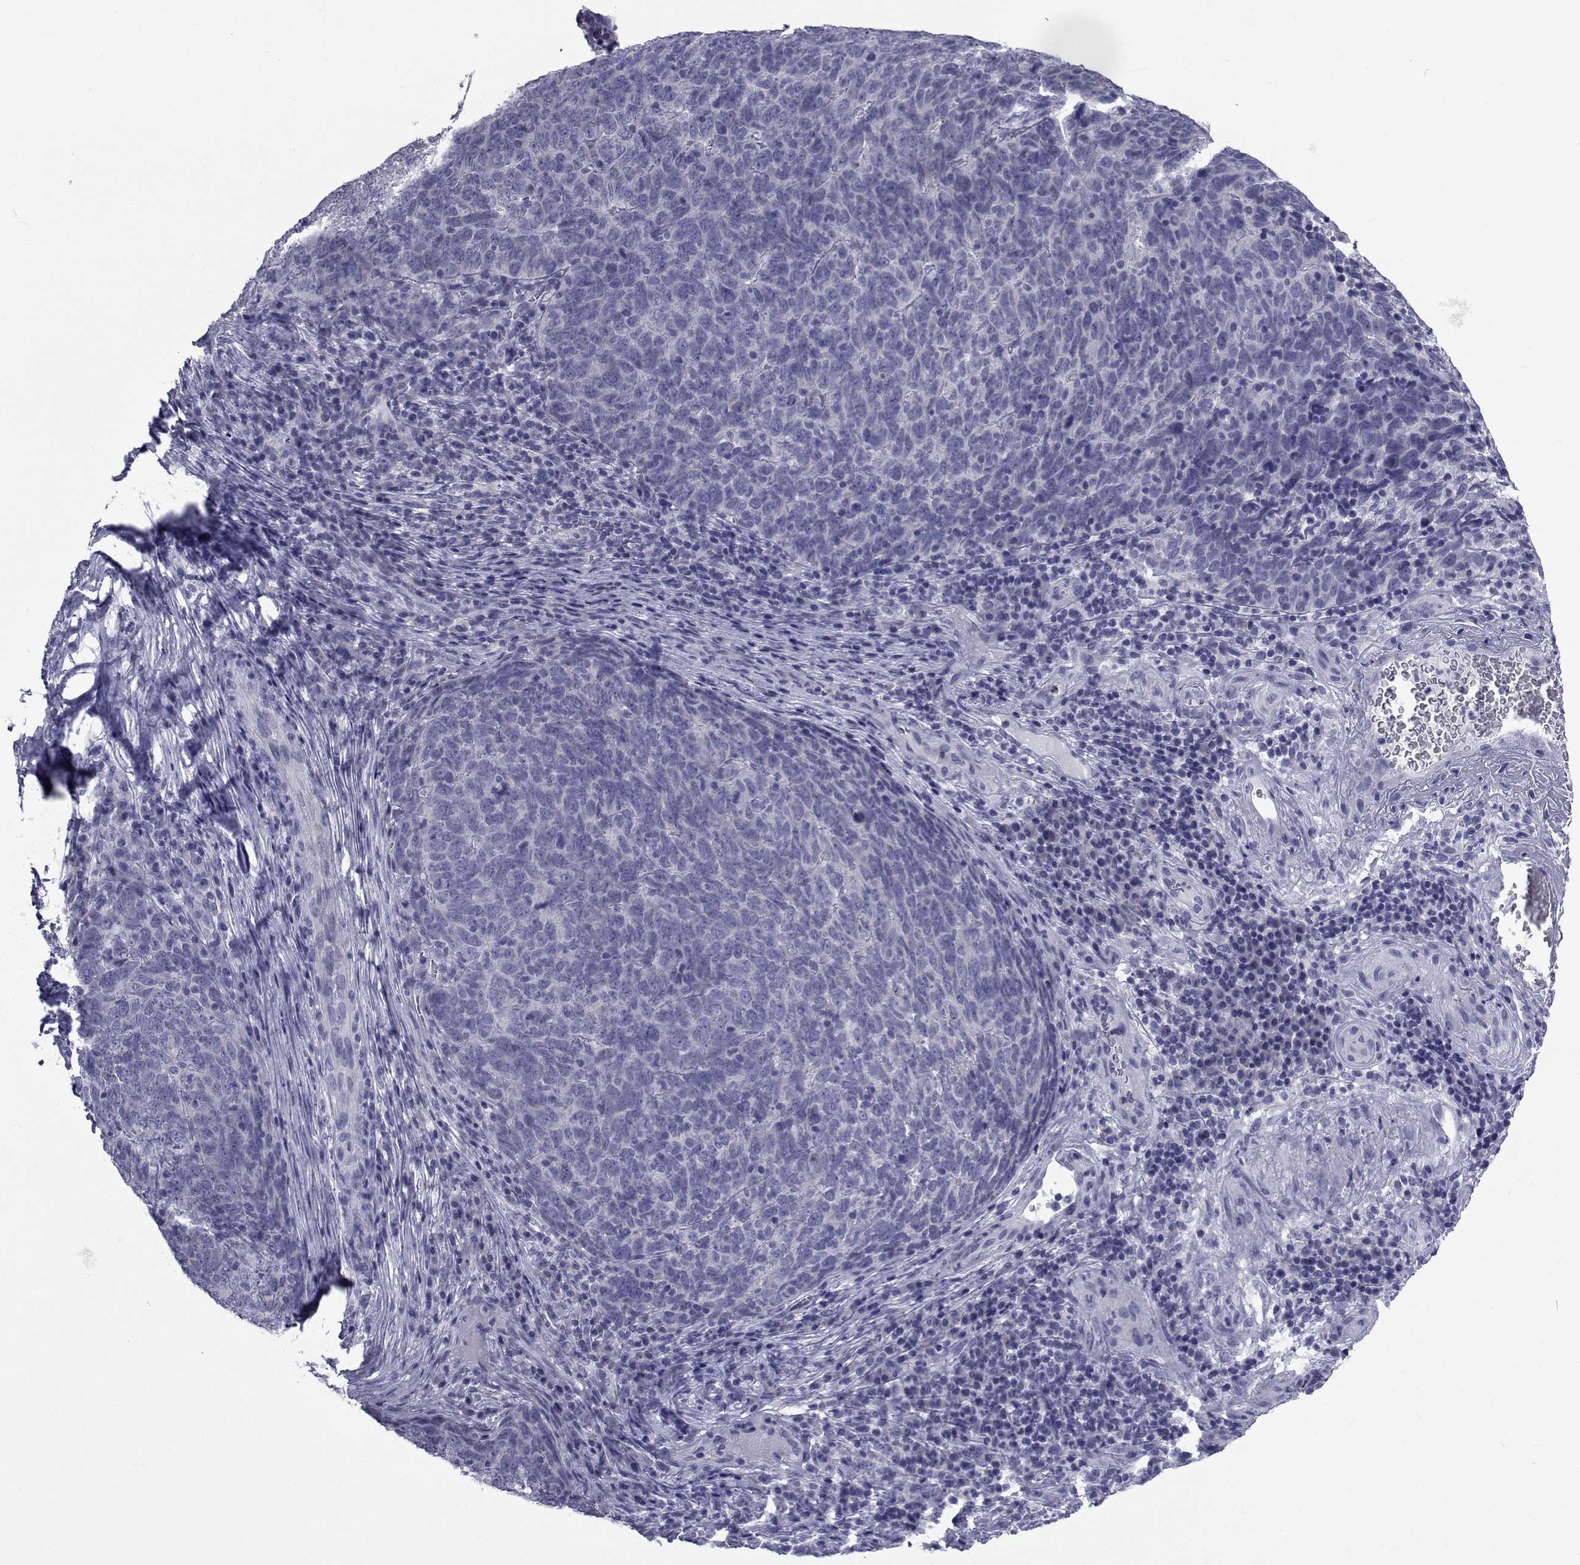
{"staining": {"intensity": "negative", "quantity": "none", "location": "none"}, "tissue": "skin cancer", "cell_type": "Tumor cells", "image_type": "cancer", "snomed": [{"axis": "morphology", "description": "Squamous cell carcinoma, NOS"}, {"axis": "topography", "description": "Skin"}, {"axis": "topography", "description": "Anal"}], "caption": "The image shows no staining of tumor cells in skin cancer.", "gene": "GKAP1", "patient": {"sex": "female", "age": 51}}